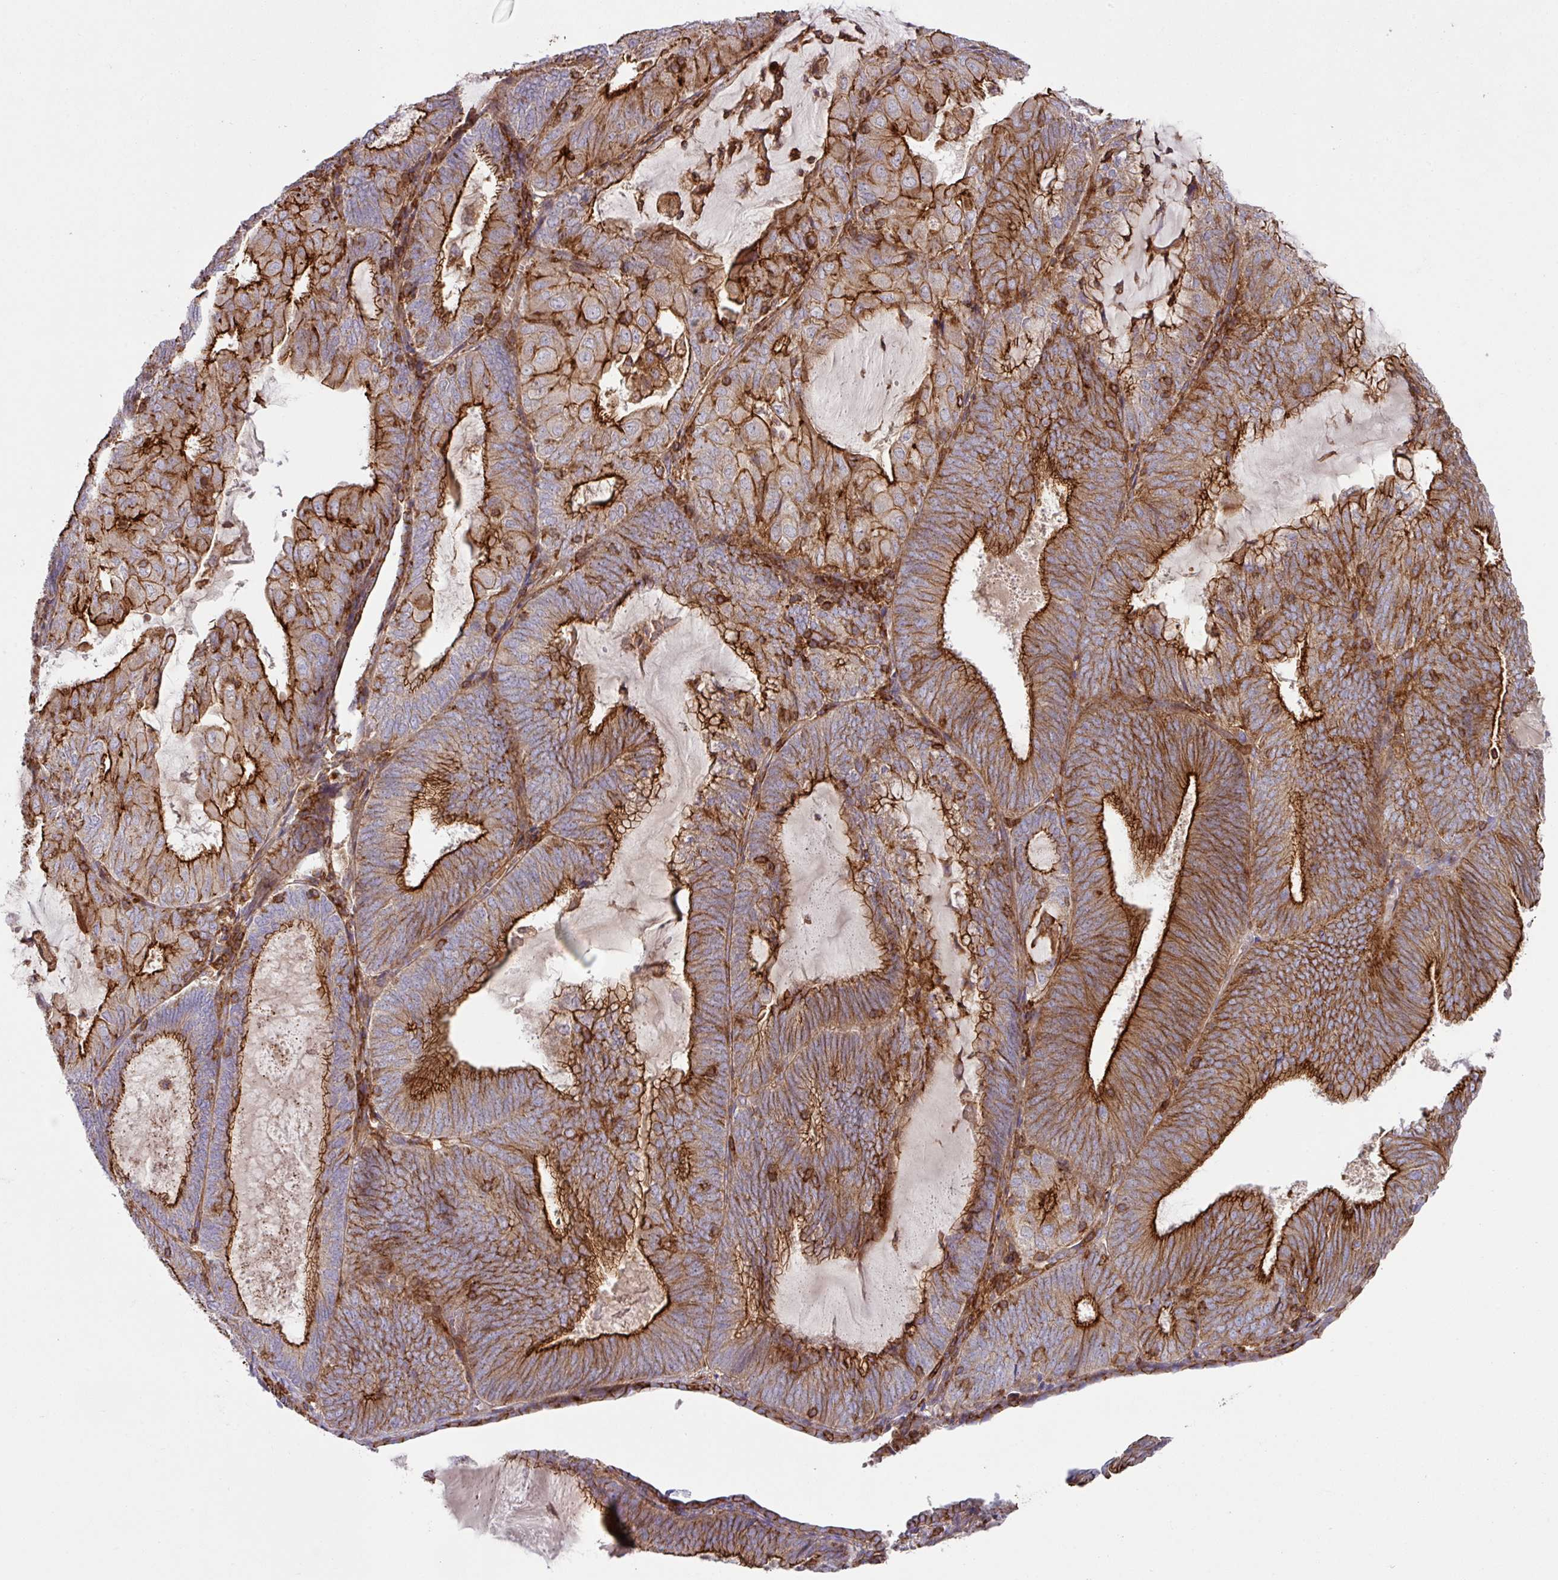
{"staining": {"intensity": "strong", "quantity": ">75%", "location": "cytoplasmic/membranous"}, "tissue": "endometrial cancer", "cell_type": "Tumor cells", "image_type": "cancer", "snomed": [{"axis": "morphology", "description": "Adenocarcinoma, NOS"}, {"axis": "topography", "description": "Endometrium"}], "caption": "Endometrial cancer (adenocarcinoma) stained with DAB (3,3'-diaminobenzidine) IHC shows high levels of strong cytoplasmic/membranous expression in approximately >75% of tumor cells.", "gene": "RIC1", "patient": {"sex": "female", "age": 81}}